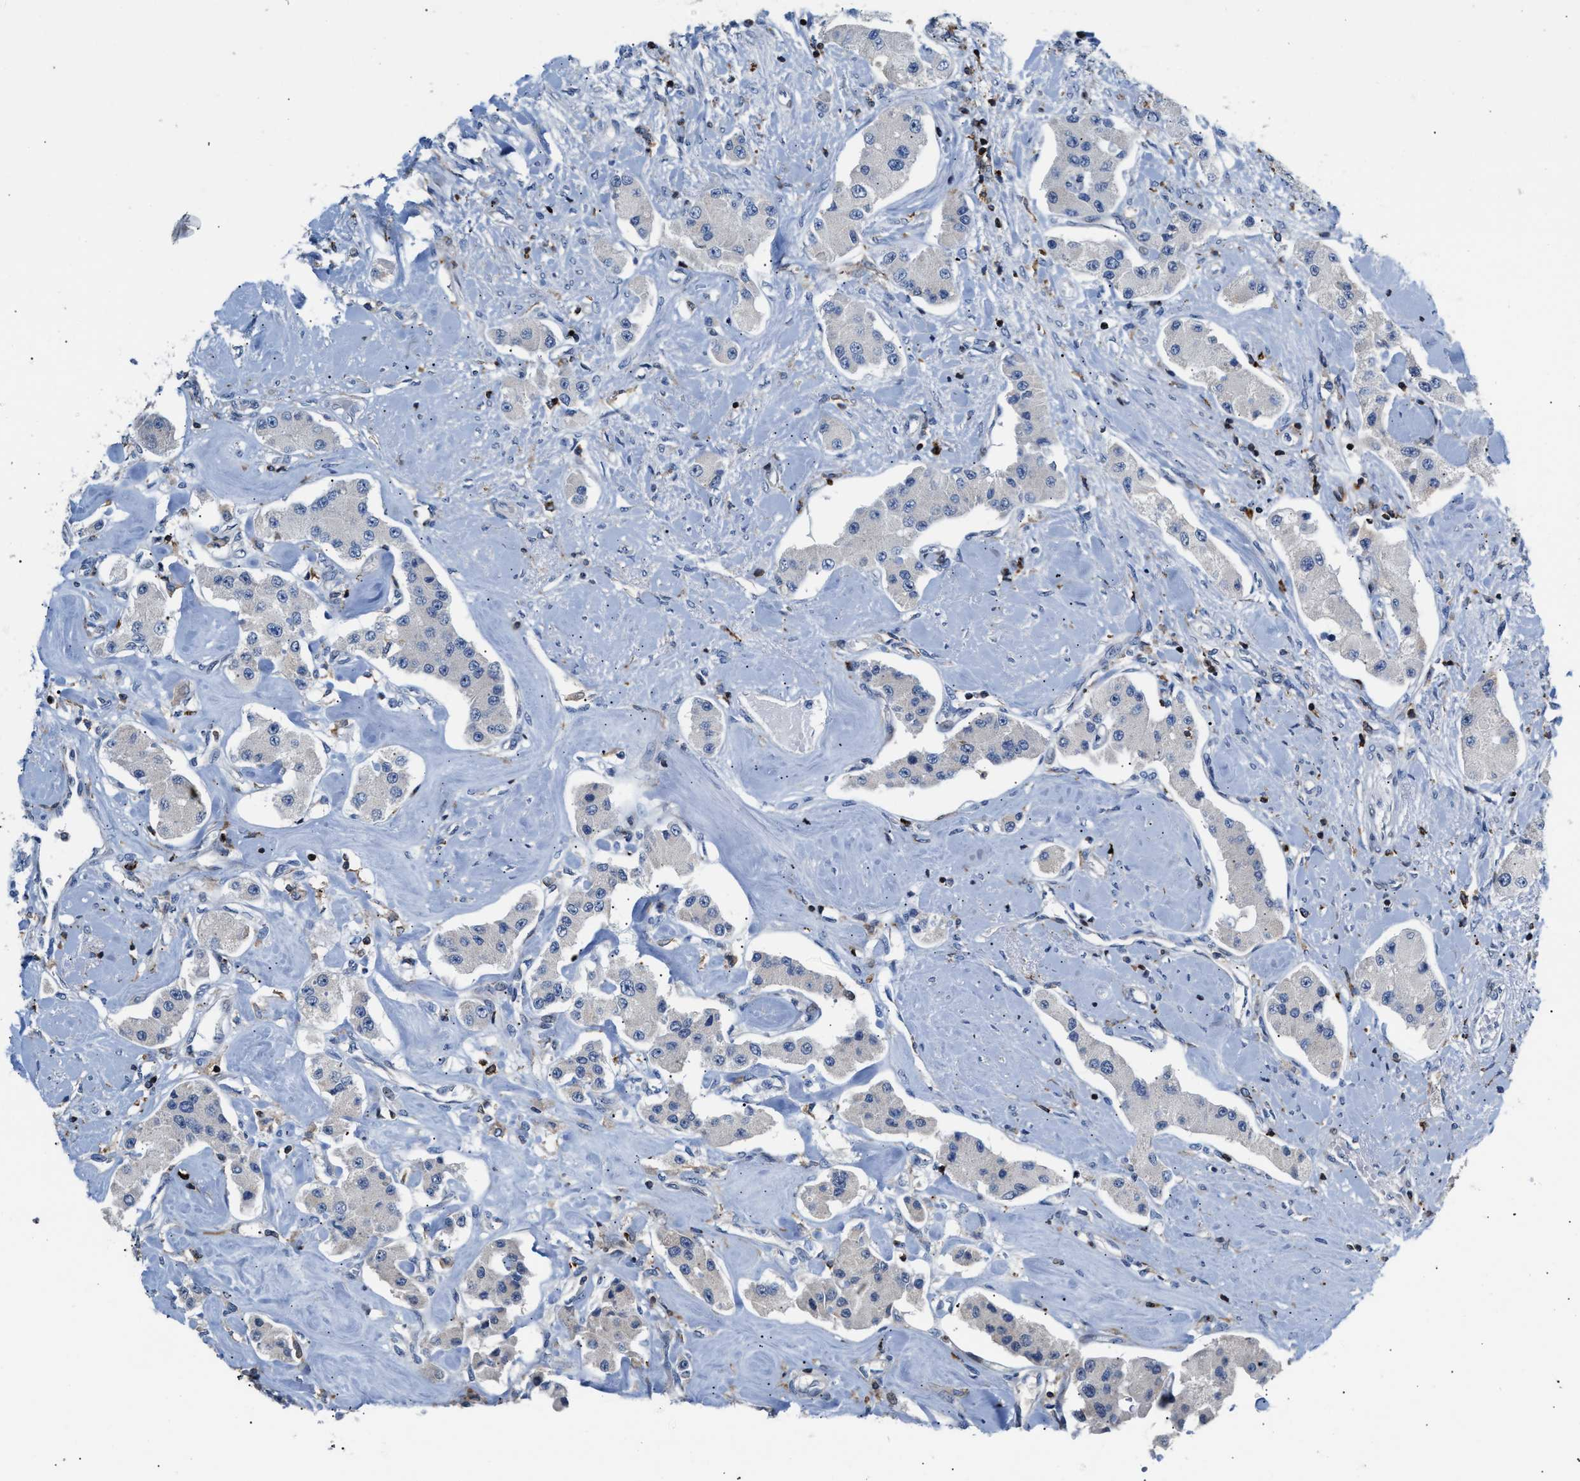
{"staining": {"intensity": "negative", "quantity": "none", "location": "none"}, "tissue": "carcinoid", "cell_type": "Tumor cells", "image_type": "cancer", "snomed": [{"axis": "morphology", "description": "Carcinoid, malignant, NOS"}, {"axis": "topography", "description": "Pancreas"}], "caption": "A high-resolution histopathology image shows immunohistochemistry staining of malignant carcinoid, which displays no significant staining in tumor cells.", "gene": "ATP9A", "patient": {"sex": "male", "age": 41}}